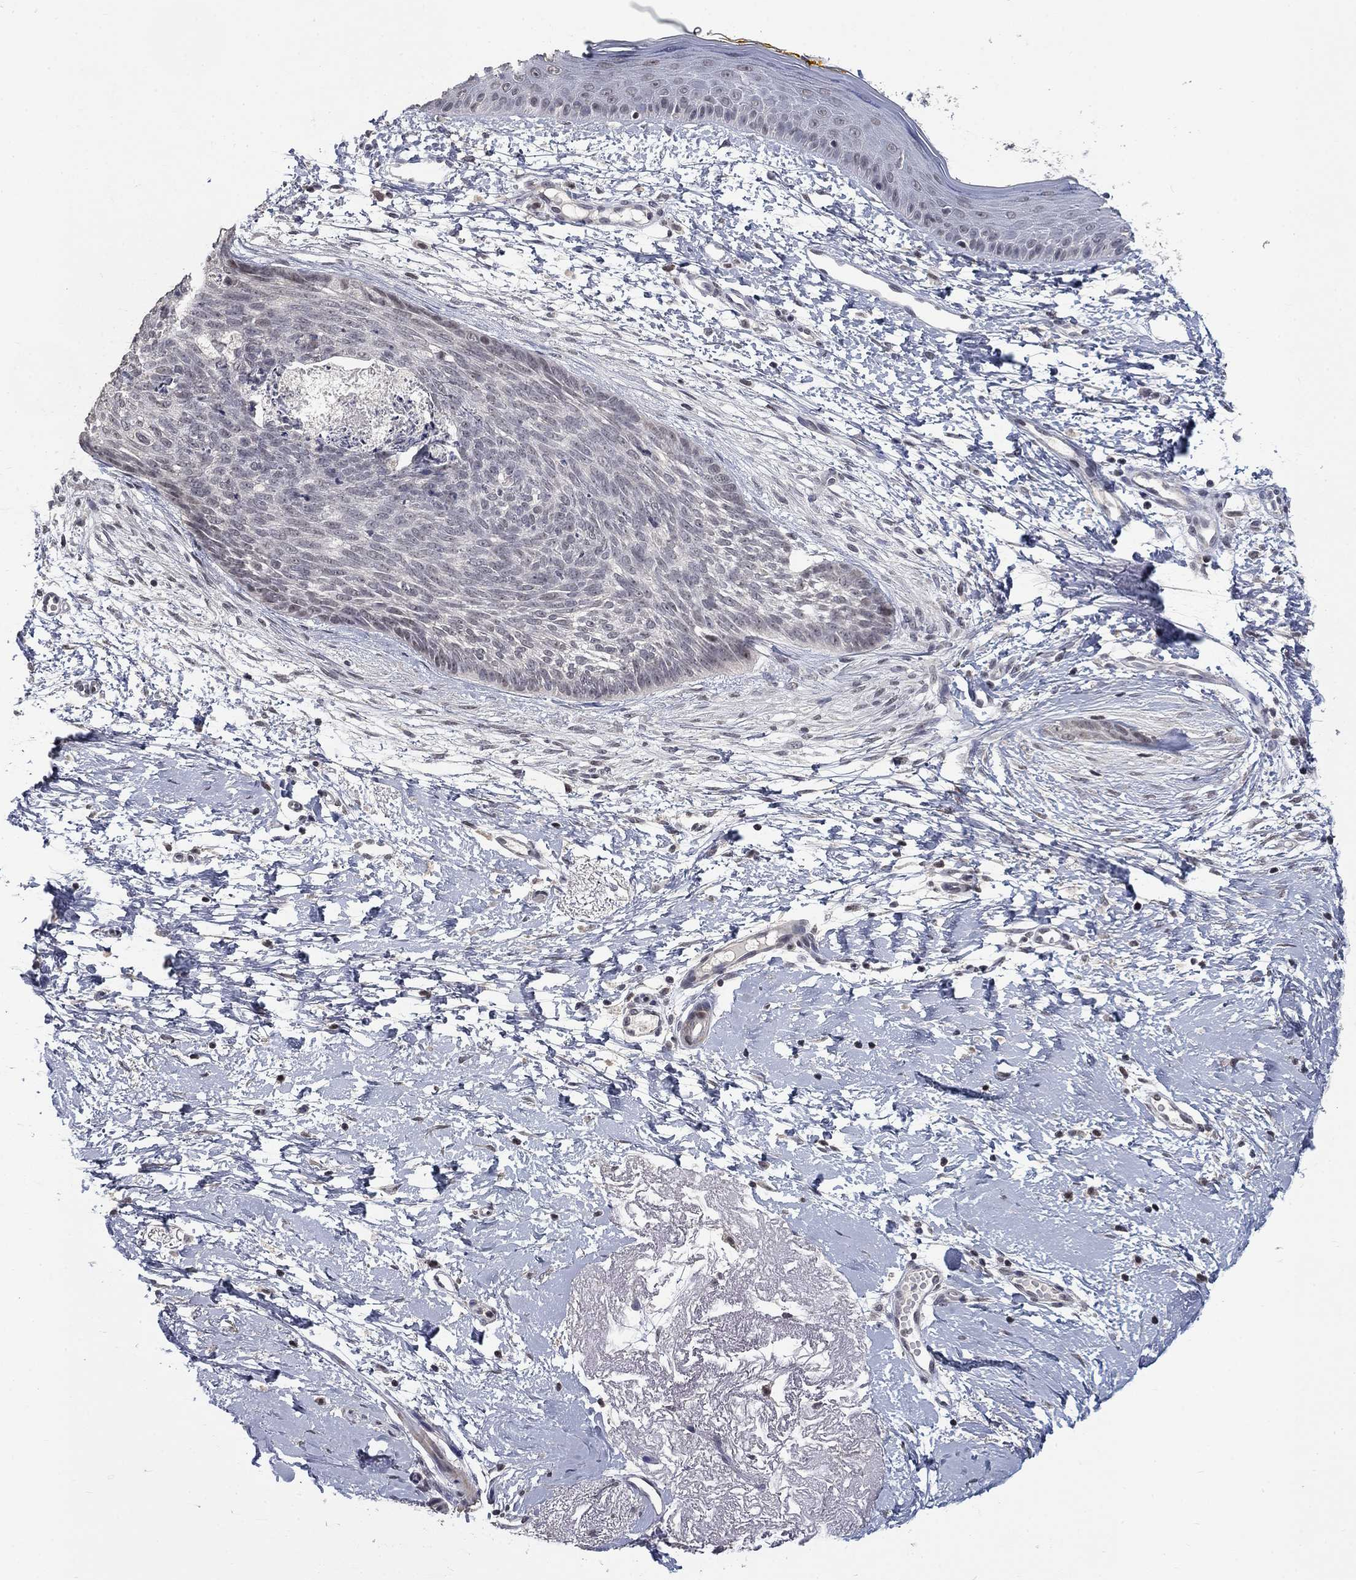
{"staining": {"intensity": "negative", "quantity": "none", "location": "none"}, "tissue": "skin cancer", "cell_type": "Tumor cells", "image_type": "cancer", "snomed": [{"axis": "morphology", "description": "Normal tissue, NOS"}, {"axis": "morphology", "description": "Basal cell carcinoma"}, {"axis": "topography", "description": "Skin"}], "caption": "A high-resolution image shows immunohistochemistry (IHC) staining of skin cancer (basal cell carcinoma), which demonstrates no significant positivity in tumor cells.", "gene": "SPATA33", "patient": {"sex": "male", "age": 84}}